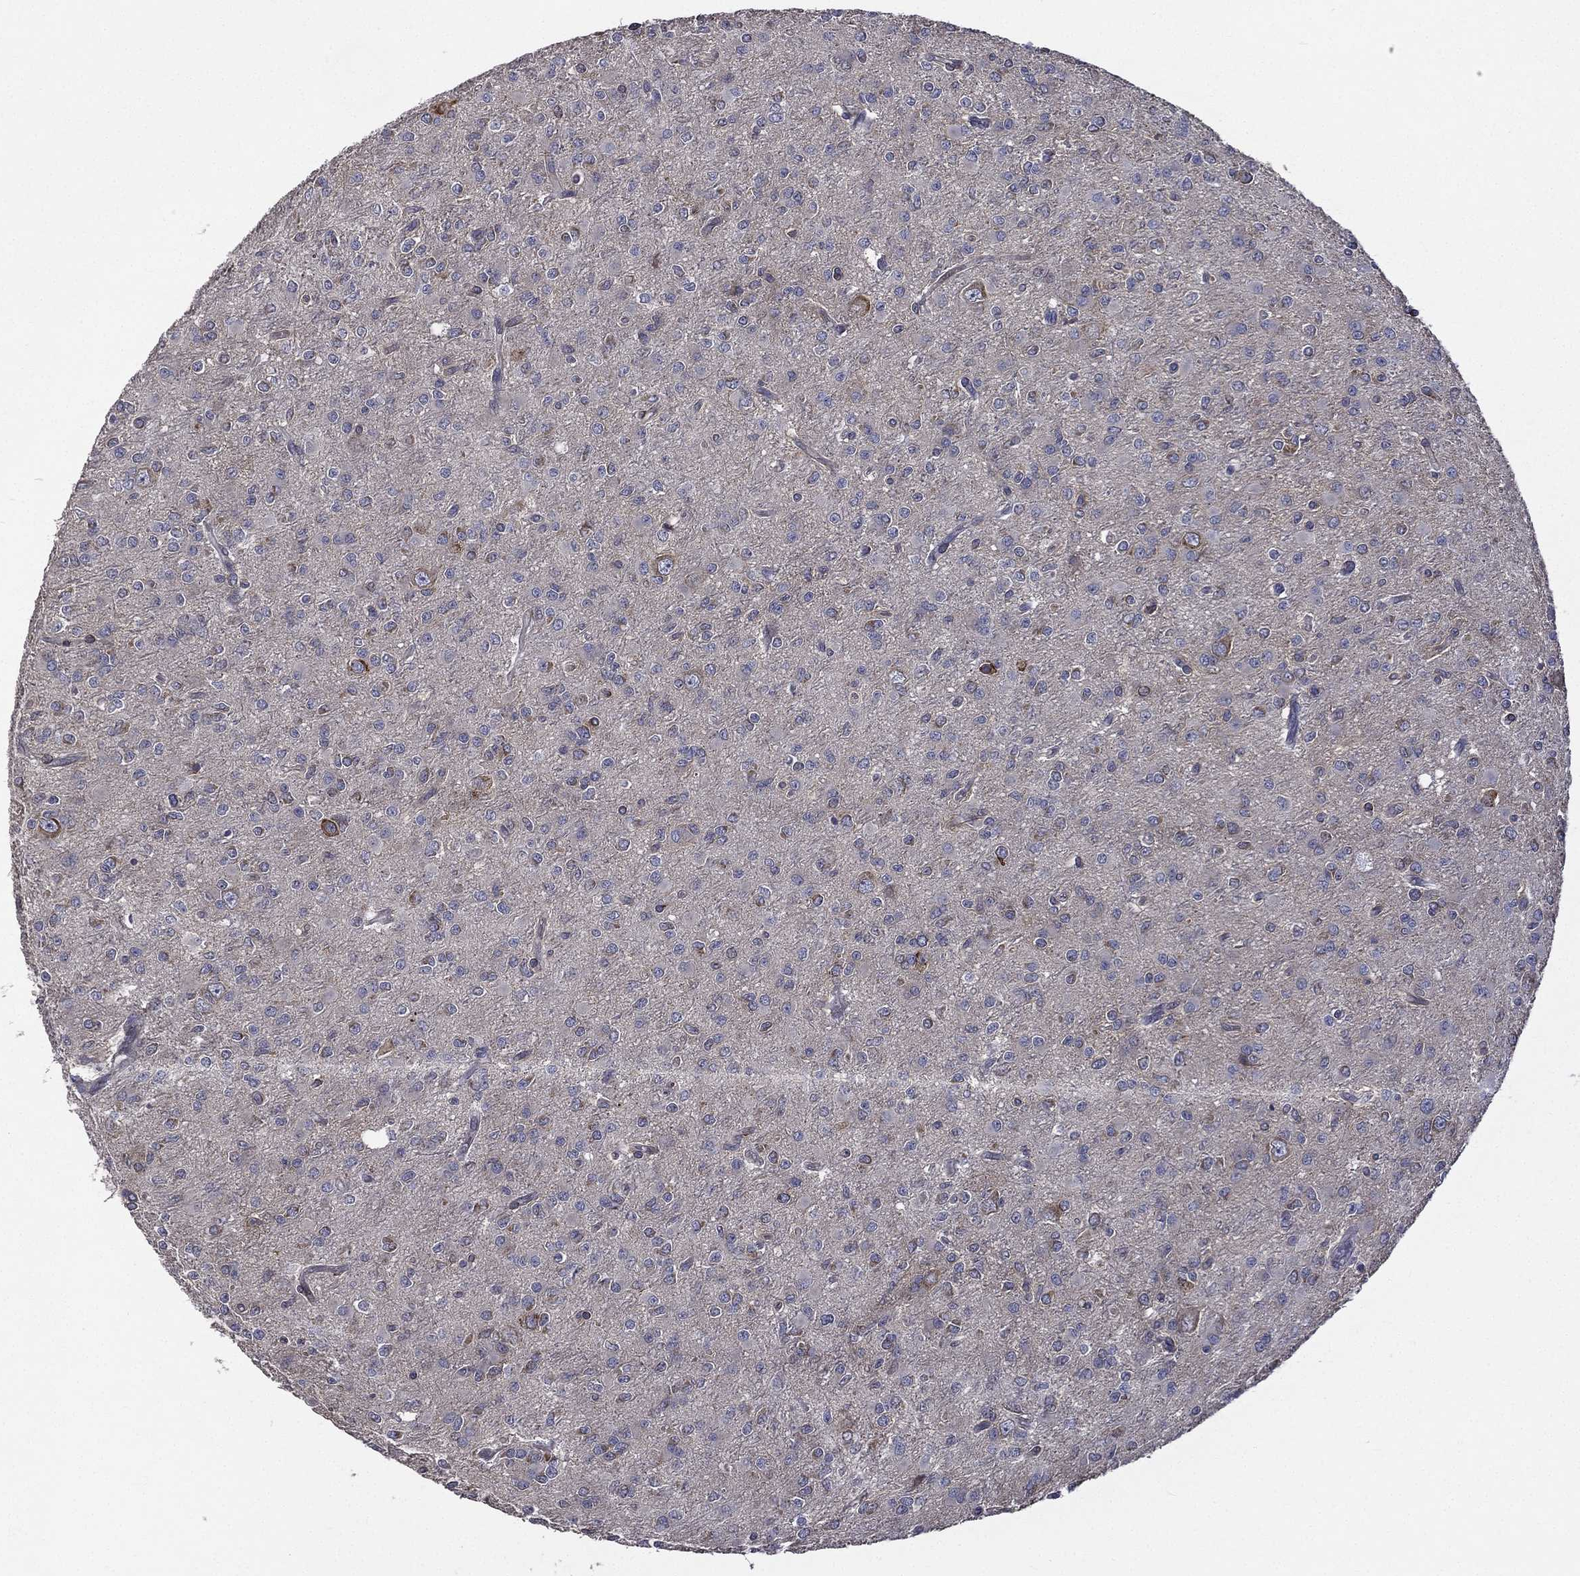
{"staining": {"intensity": "moderate", "quantity": "<25%", "location": "cytoplasmic/membranous"}, "tissue": "glioma", "cell_type": "Tumor cells", "image_type": "cancer", "snomed": [{"axis": "morphology", "description": "Glioma, malignant, Low grade"}, {"axis": "topography", "description": "Brain"}], "caption": "Moderate cytoplasmic/membranous protein expression is present in approximately <25% of tumor cells in glioma.", "gene": "C20orf96", "patient": {"sex": "male", "age": 27}}